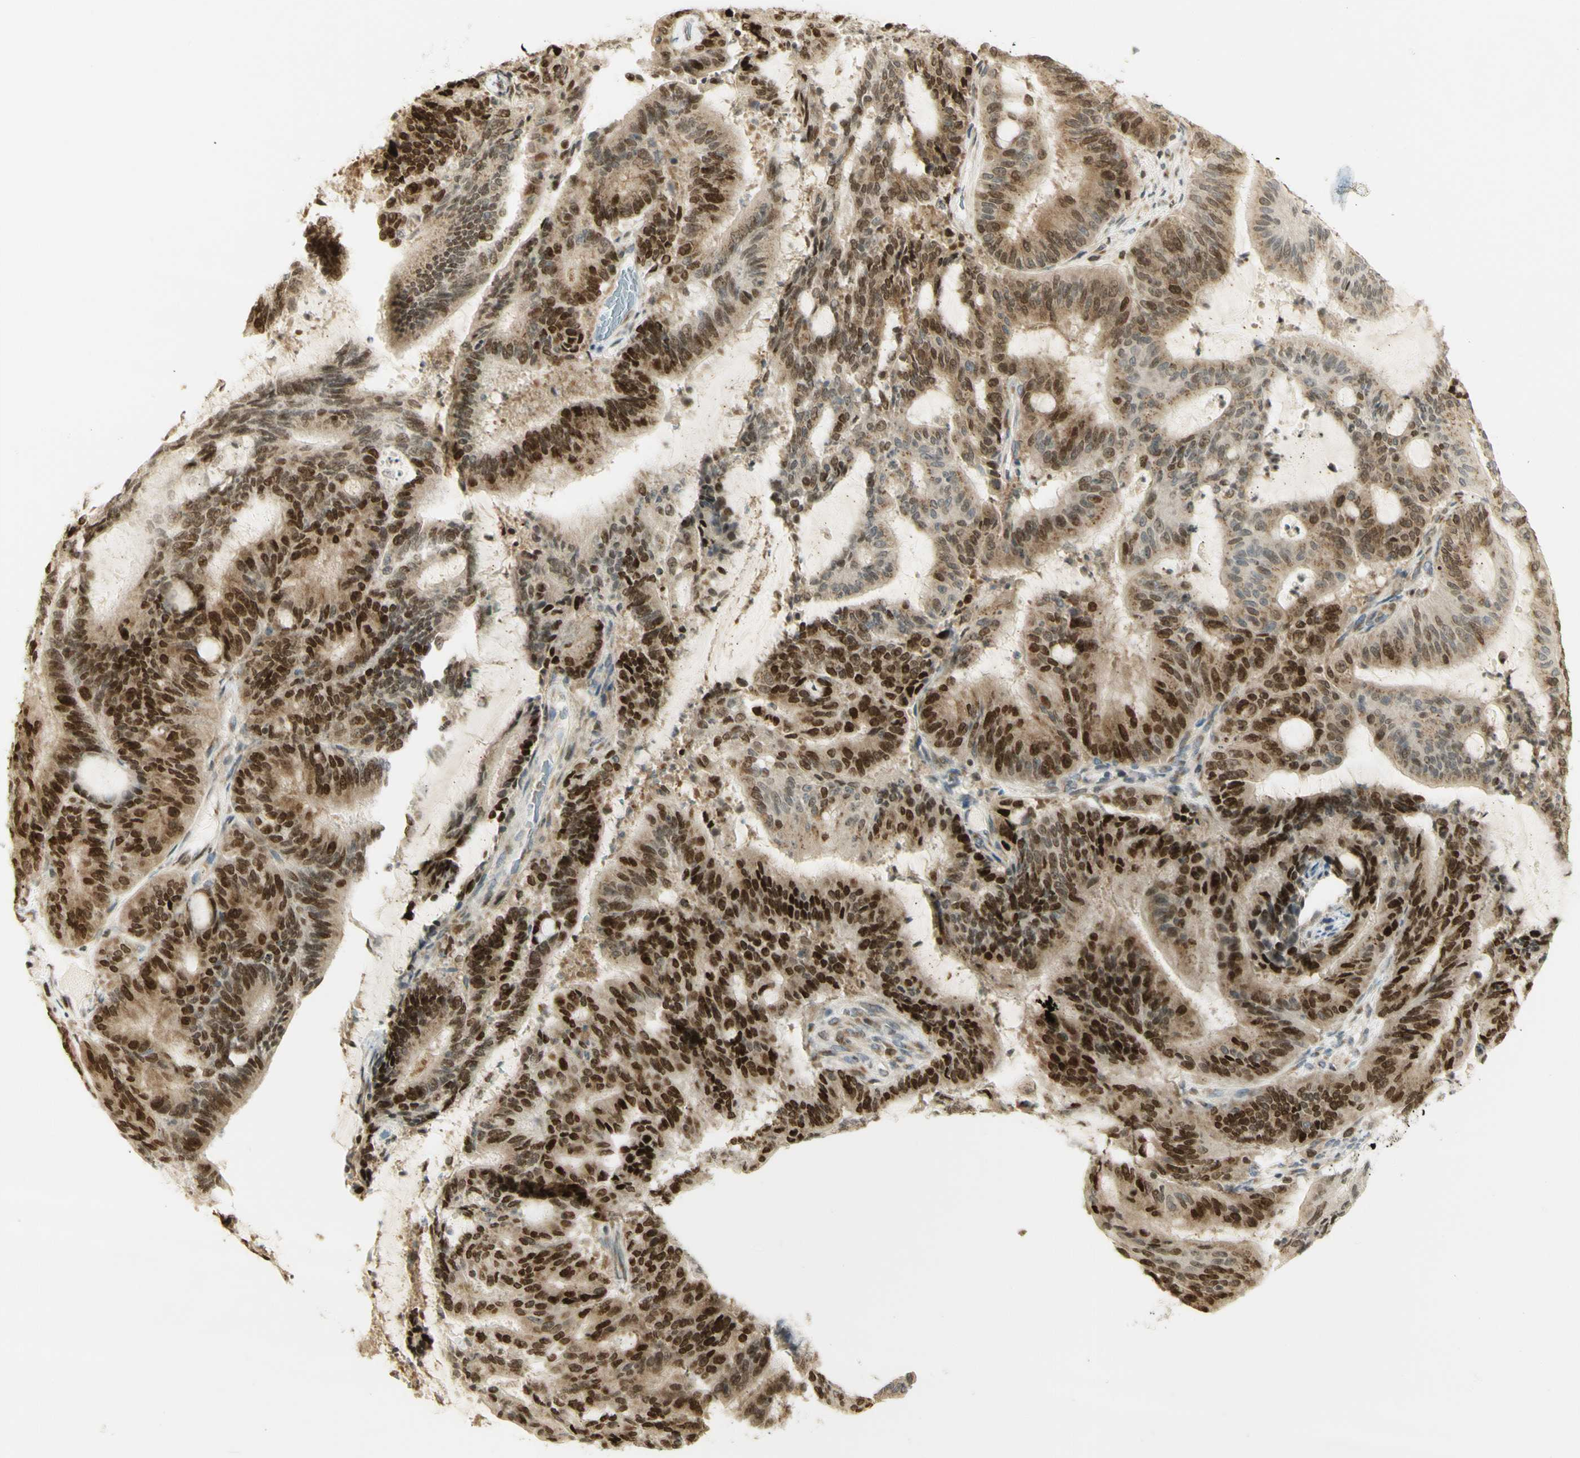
{"staining": {"intensity": "strong", "quantity": ">75%", "location": "cytoplasmic/membranous,nuclear"}, "tissue": "liver cancer", "cell_type": "Tumor cells", "image_type": "cancer", "snomed": [{"axis": "morphology", "description": "Cholangiocarcinoma"}, {"axis": "topography", "description": "Liver"}], "caption": "Protein expression analysis of liver cancer reveals strong cytoplasmic/membranous and nuclear expression in approximately >75% of tumor cells. Immunohistochemistry stains the protein of interest in brown and the nuclei are stained blue.", "gene": "KIF11", "patient": {"sex": "female", "age": 73}}